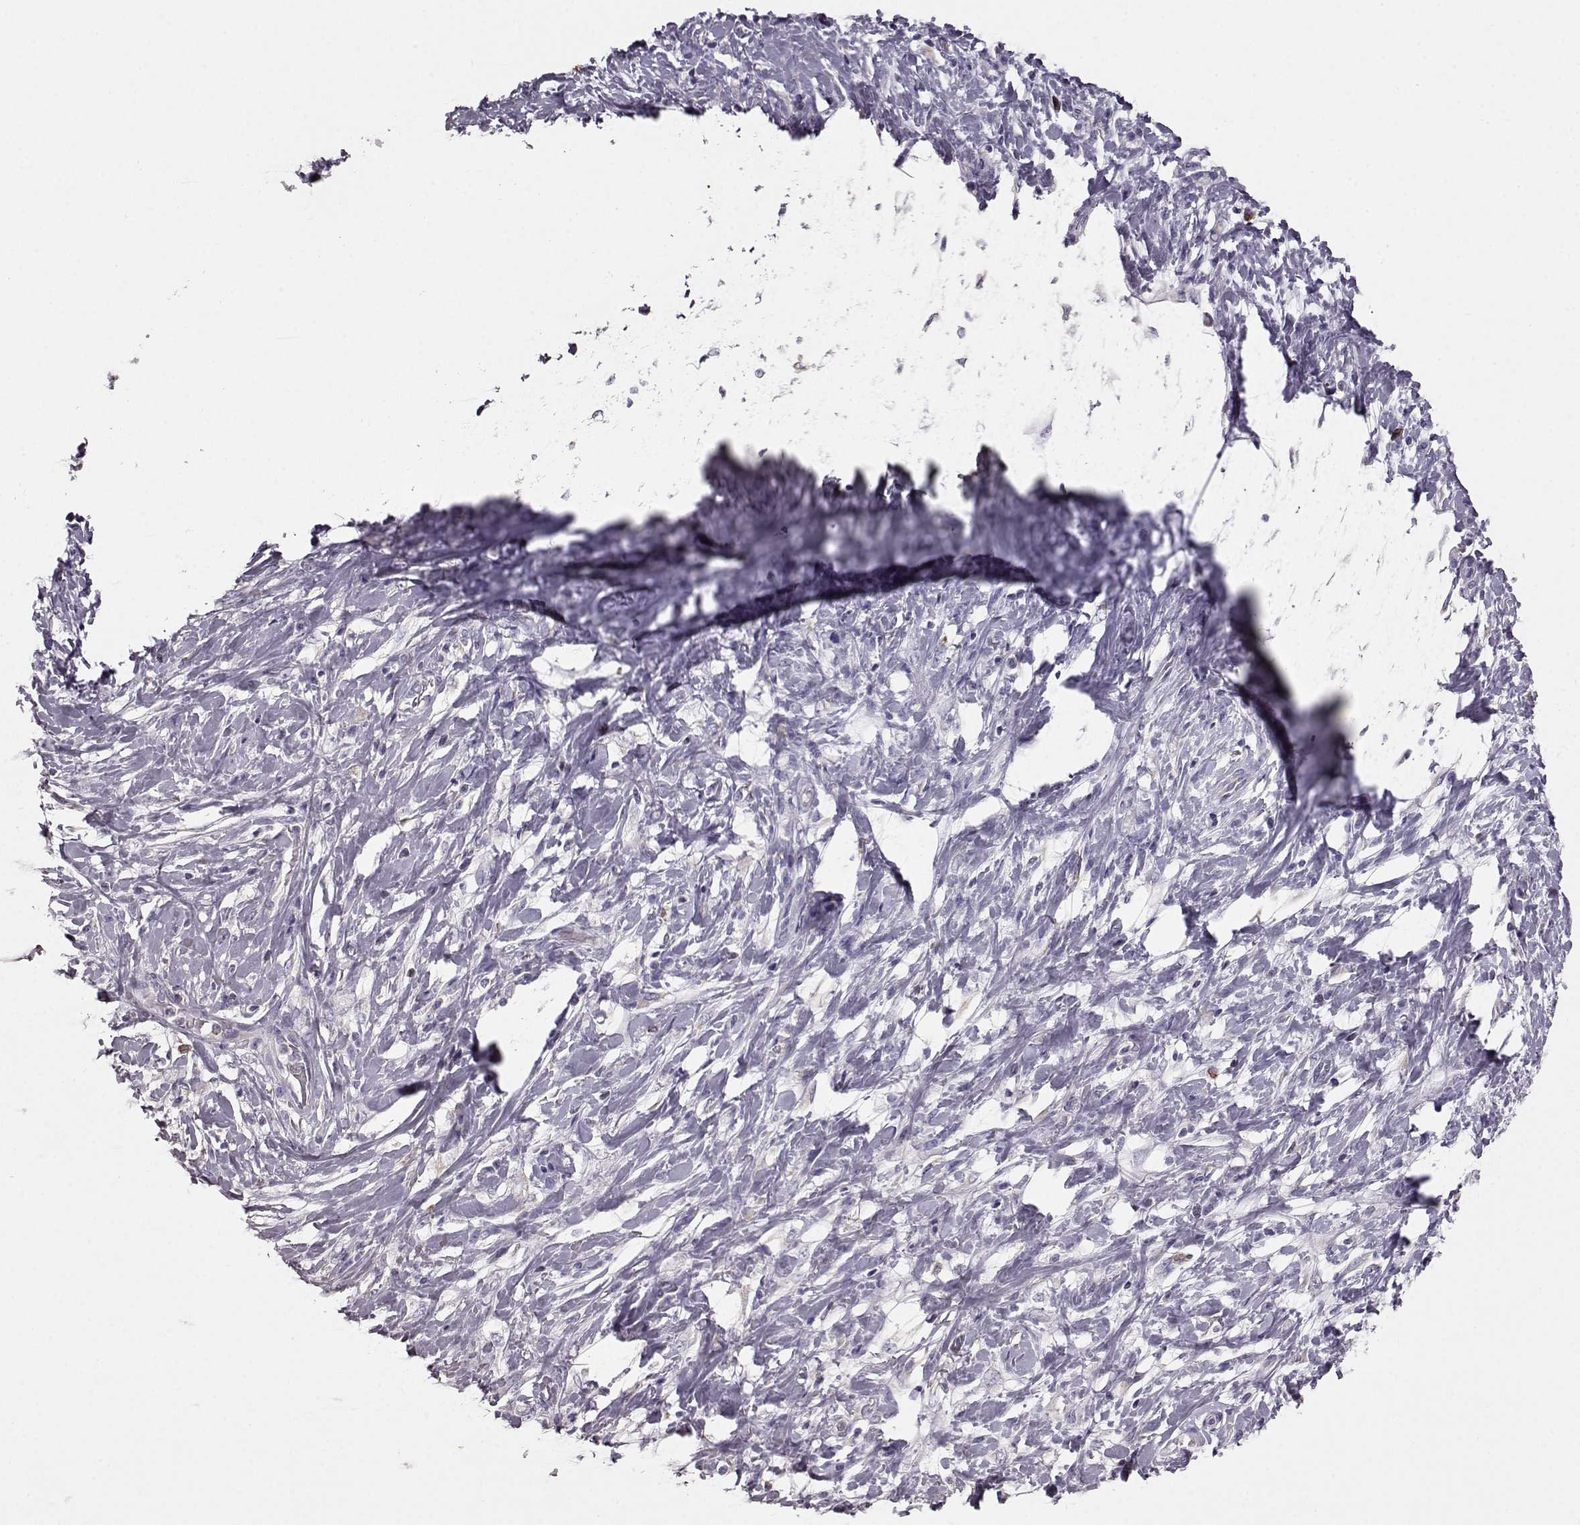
{"staining": {"intensity": "negative", "quantity": "none", "location": "none"}, "tissue": "stomach cancer", "cell_type": "Tumor cells", "image_type": "cancer", "snomed": [{"axis": "morphology", "description": "Adenocarcinoma, NOS"}, {"axis": "topography", "description": "Stomach"}], "caption": "High magnification brightfield microscopy of stomach cancer (adenocarcinoma) stained with DAB (brown) and counterstained with hematoxylin (blue): tumor cells show no significant expression.", "gene": "ELOVL5", "patient": {"sex": "female", "age": 84}}